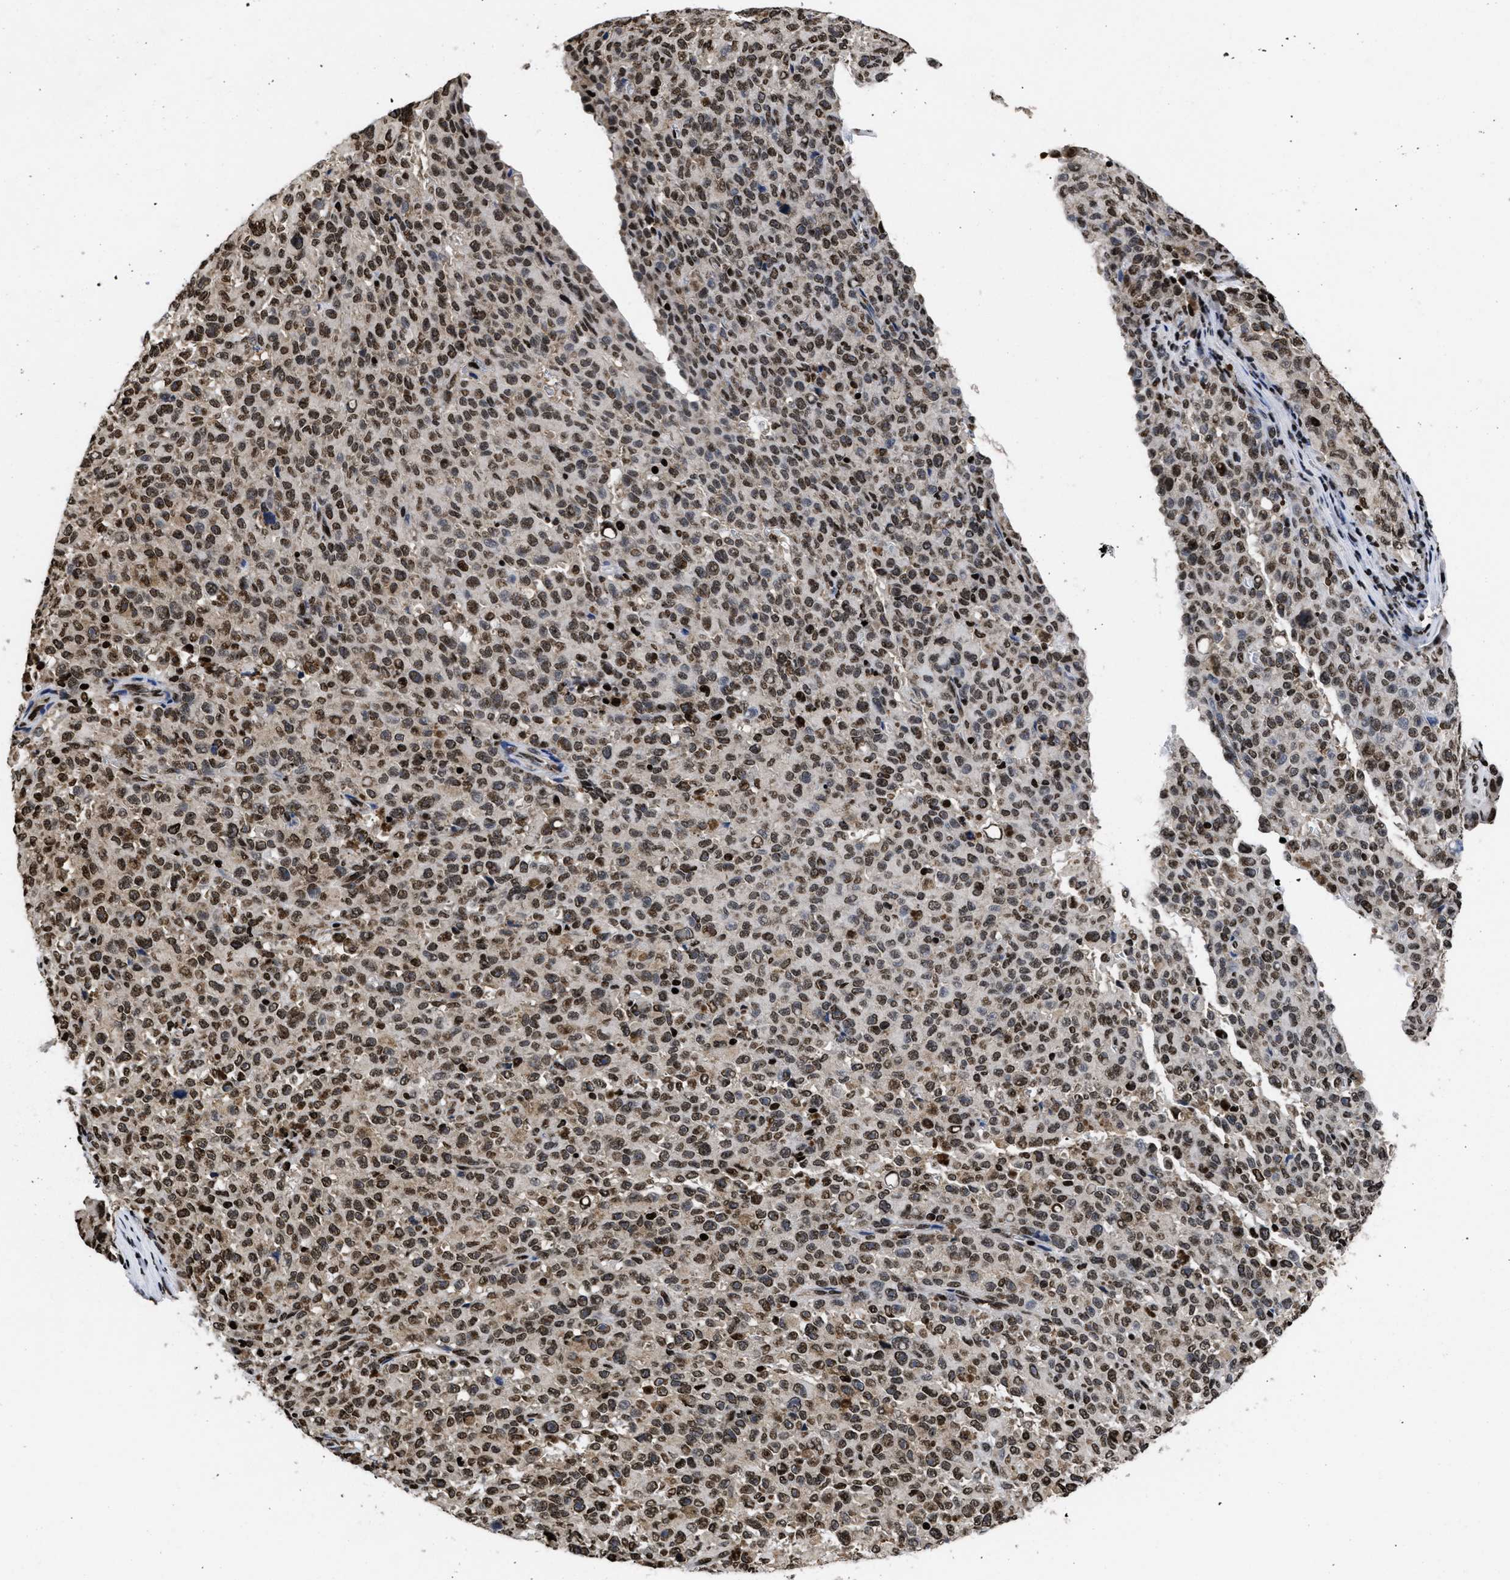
{"staining": {"intensity": "moderate", "quantity": ">75%", "location": "nuclear"}, "tissue": "melanoma", "cell_type": "Tumor cells", "image_type": "cancer", "snomed": [{"axis": "morphology", "description": "Malignant melanoma, NOS"}, {"axis": "topography", "description": "Skin"}], "caption": "Immunohistochemical staining of human malignant melanoma demonstrates medium levels of moderate nuclear protein staining in approximately >75% of tumor cells.", "gene": "CALHM3", "patient": {"sex": "female", "age": 82}}